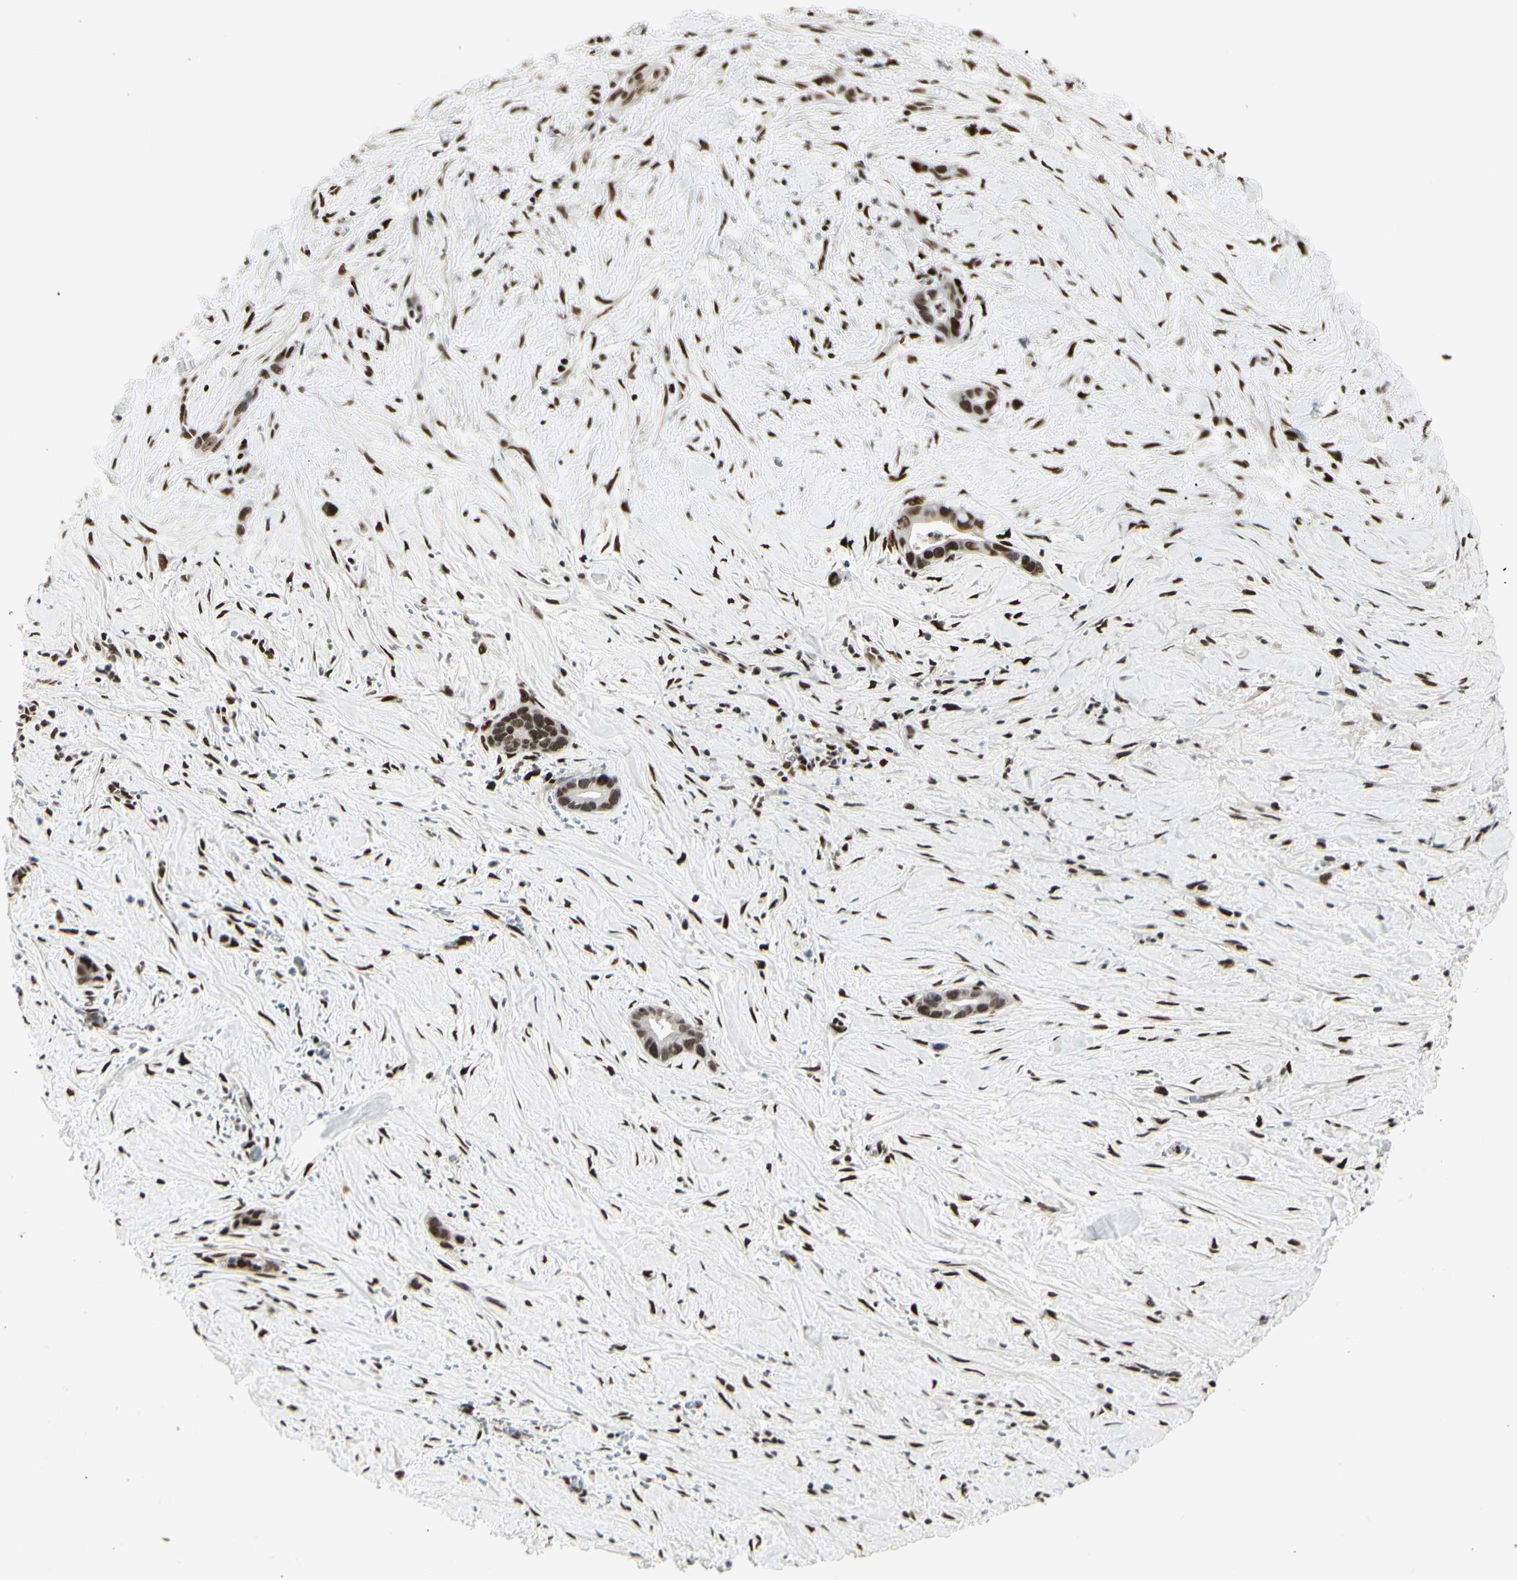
{"staining": {"intensity": "strong", "quantity": ">75%", "location": "nuclear"}, "tissue": "liver cancer", "cell_type": "Tumor cells", "image_type": "cancer", "snomed": [{"axis": "morphology", "description": "Cholangiocarcinoma"}, {"axis": "topography", "description": "Liver"}], "caption": "IHC staining of liver cholangiocarcinoma, which displays high levels of strong nuclear expression in about >75% of tumor cells indicating strong nuclear protein expression. The staining was performed using DAB (3,3'-diaminobenzidine) (brown) for protein detection and nuclei were counterstained in hematoxylin (blue).", "gene": "FOXJ2", "patient": {"sex": "female", "age": 55}}